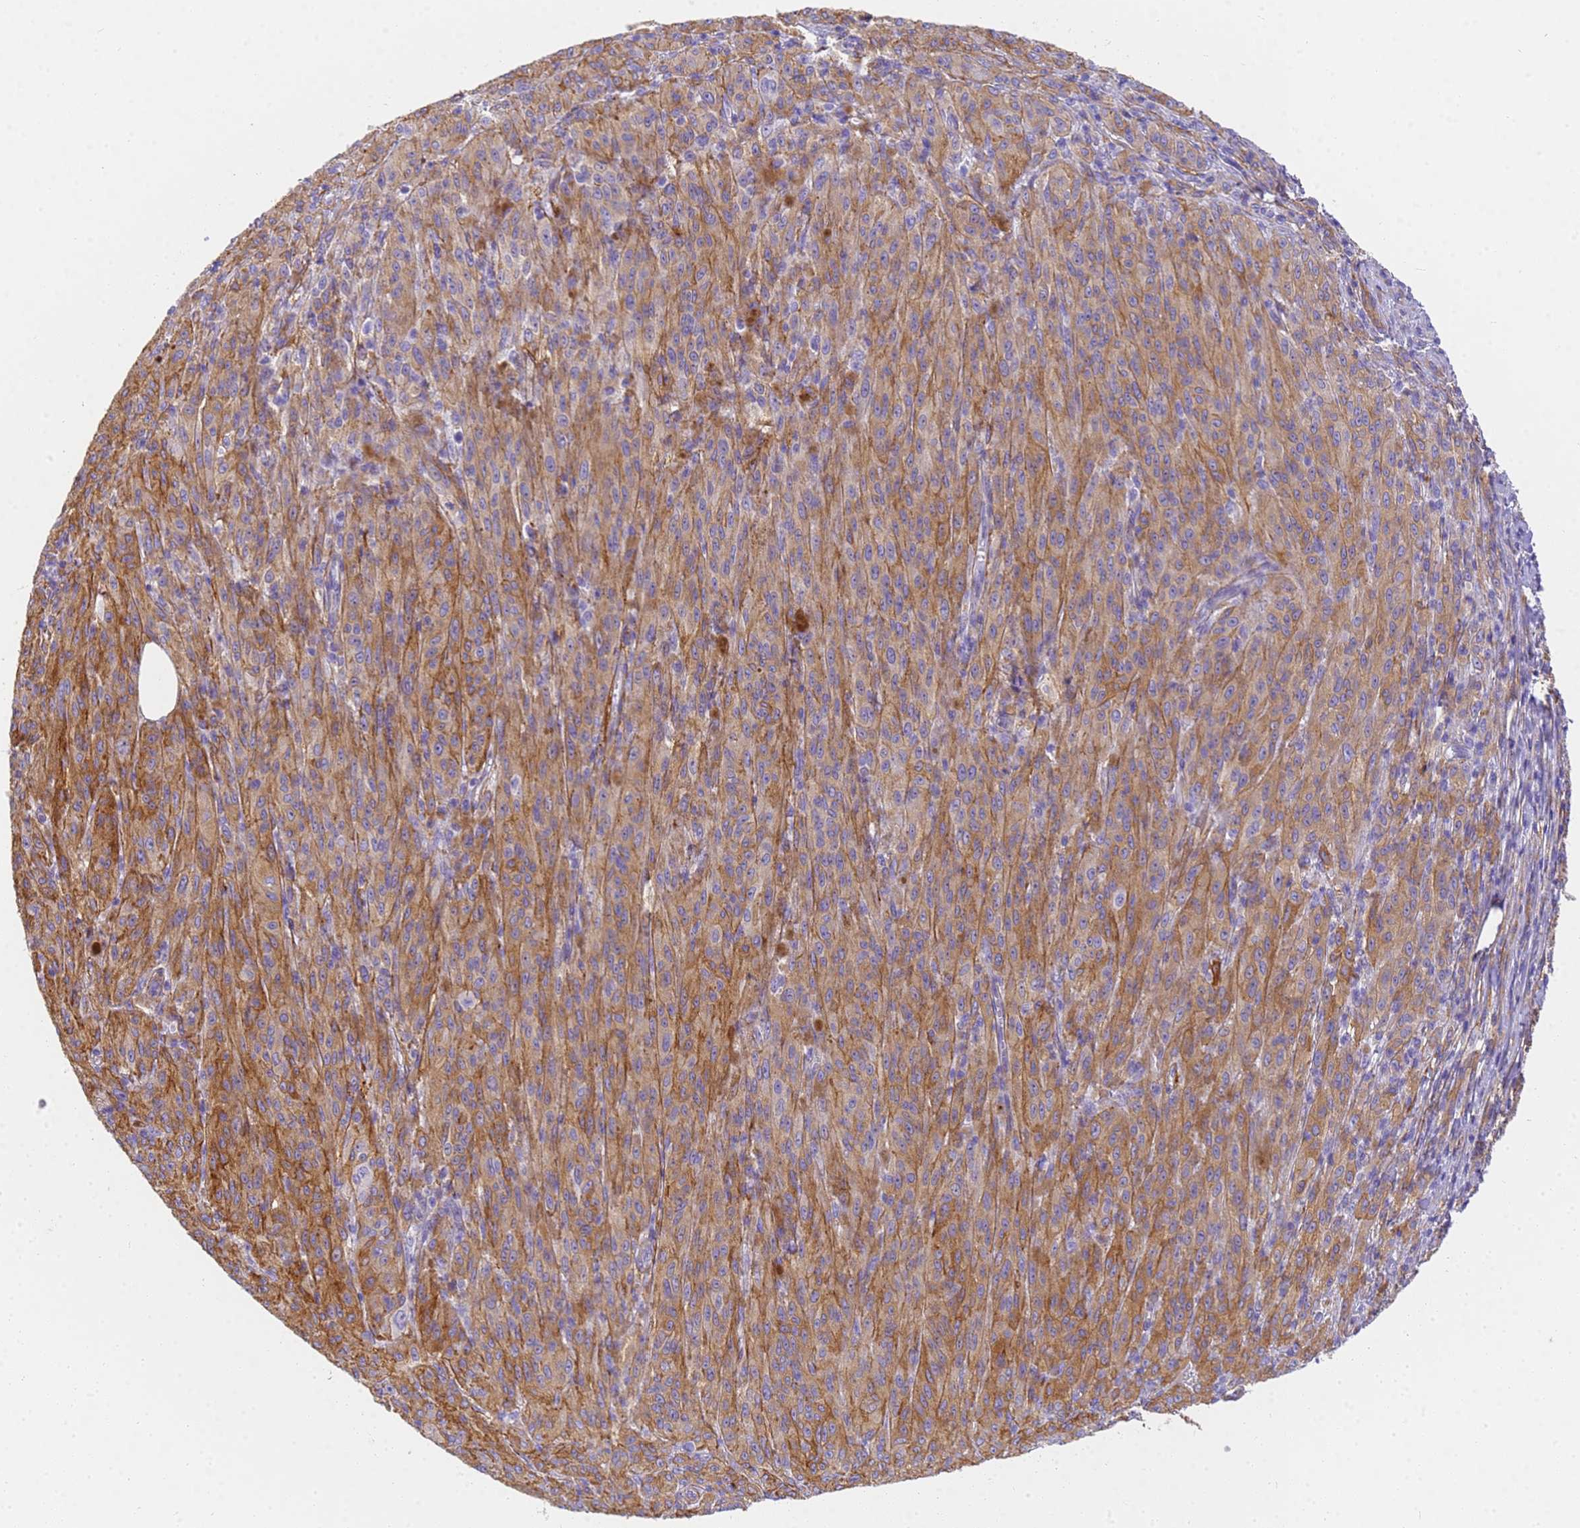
{"staining": {"intensity": "moderate", "quantity": ">75%", "location": "cytoplasmic/membranous"}, "tissue": "melanoma", "cell_type": "Tumor cells", "image_type": "cancer", "snomed": [{"axis": "morphology", "description": "Malignant melanoma, NOS"}, {"axis": "topography", "description": "Skin"}], "caption": "Immunohistochemical staining of human melanoma shows medium levels of moderate cytoplasmic/membranous protein positivity in approximately >75% of tumor cells.", "gene": "MVB12A", "patient": {"sex": "female", "age": 52}}